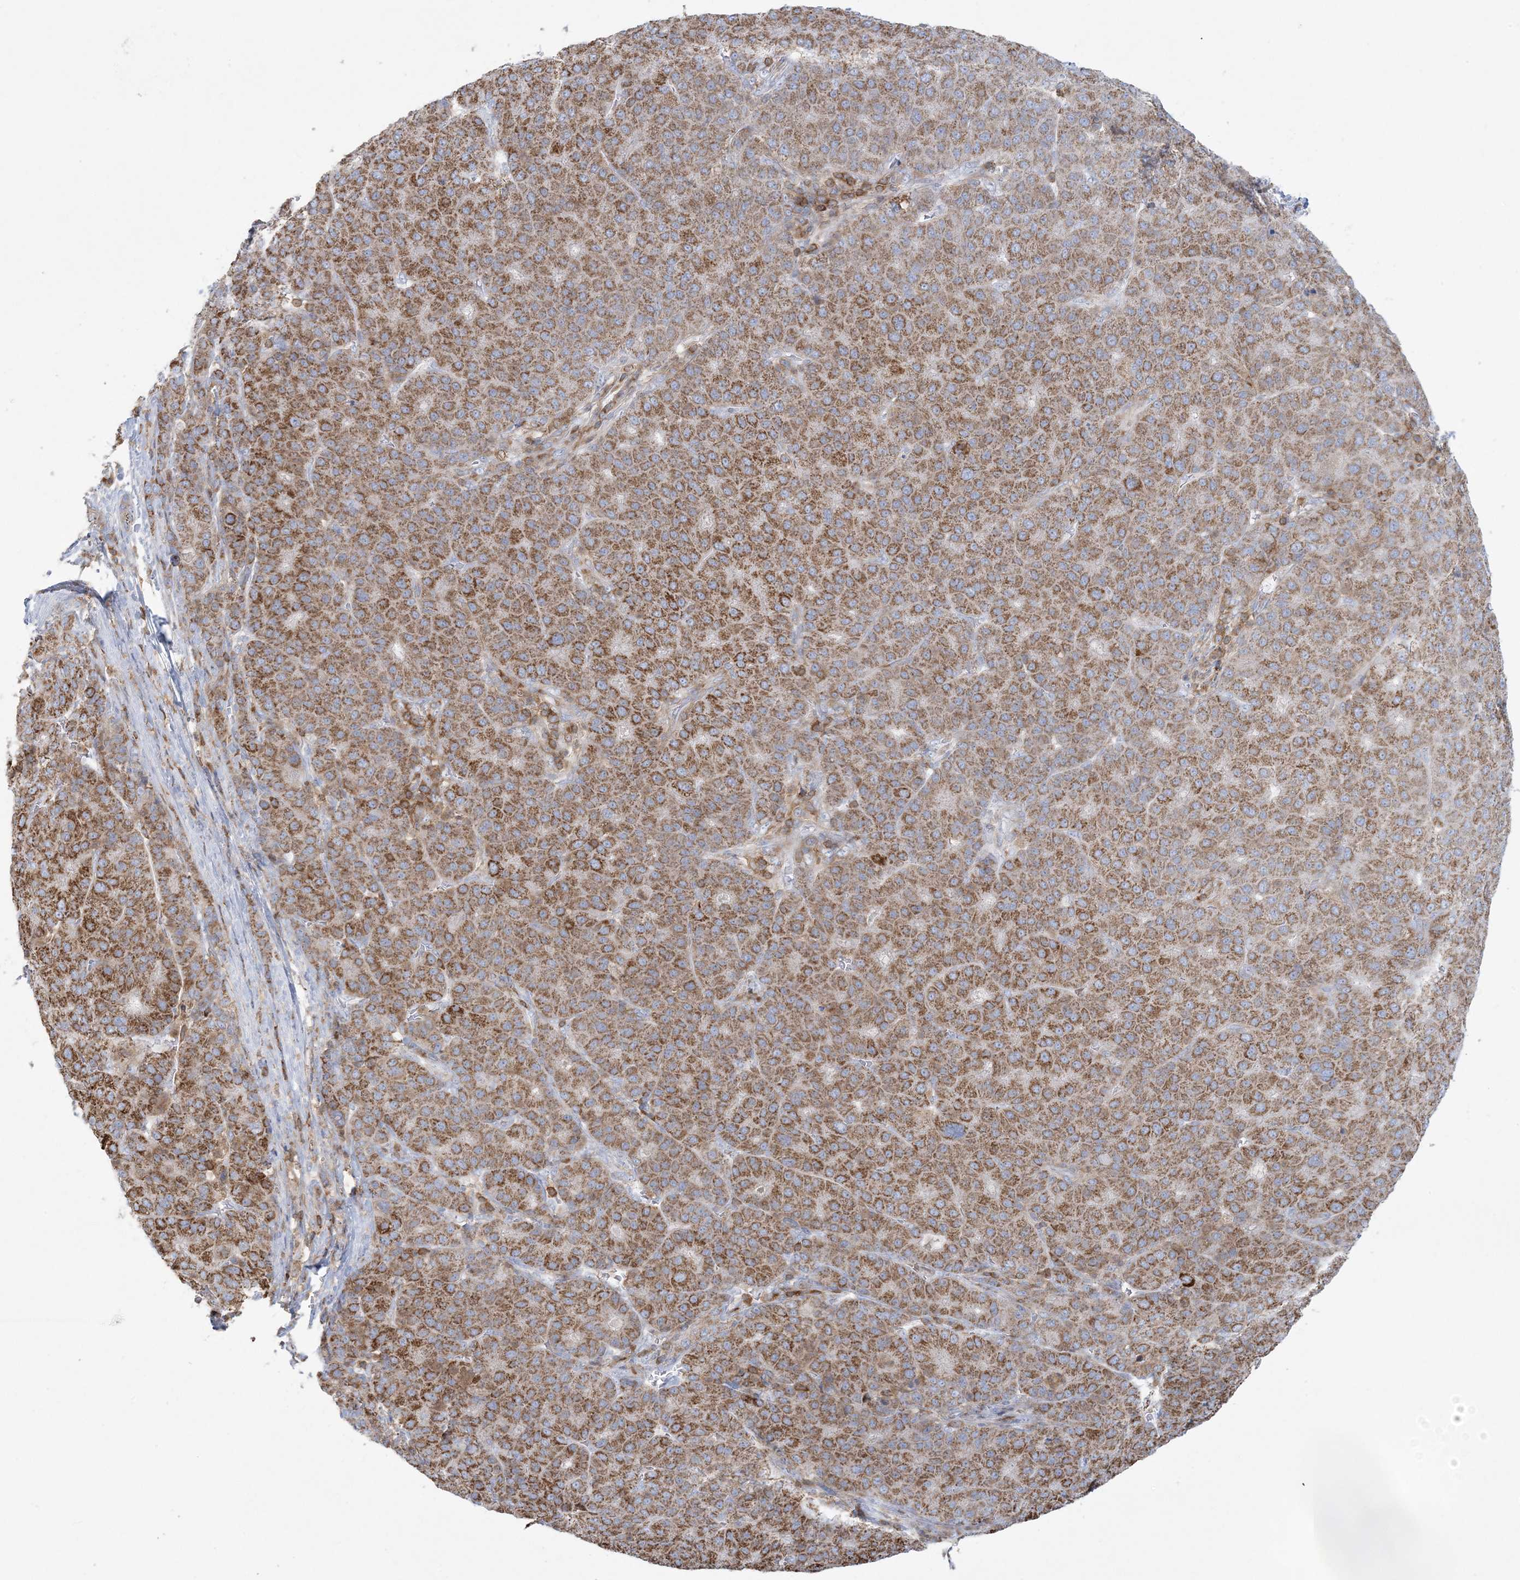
{"staining": {"intensity": "moderate", "quantity": ">75%", "location": "cytoplasmic/membranous"}, "tissue": "liver cancer", "cell_type": "Tumor cells", "image_type": "cancer", "snomed": [{"axis": "morphology", "description": "Carcinoma, Hepatocellular, NOS"}, {"axis": "topography", "description": "Liver"}], "caption": "Immunohistochemistry image of liver hepatocellular carcinoma stained for a protein (brown), which displays medium levels of moderate cytoplasmic/membranous expression in approximately >75% of tumor cells.", "gene": "ARHGAP30", "patient": {"sex": "male", "age": 65}}